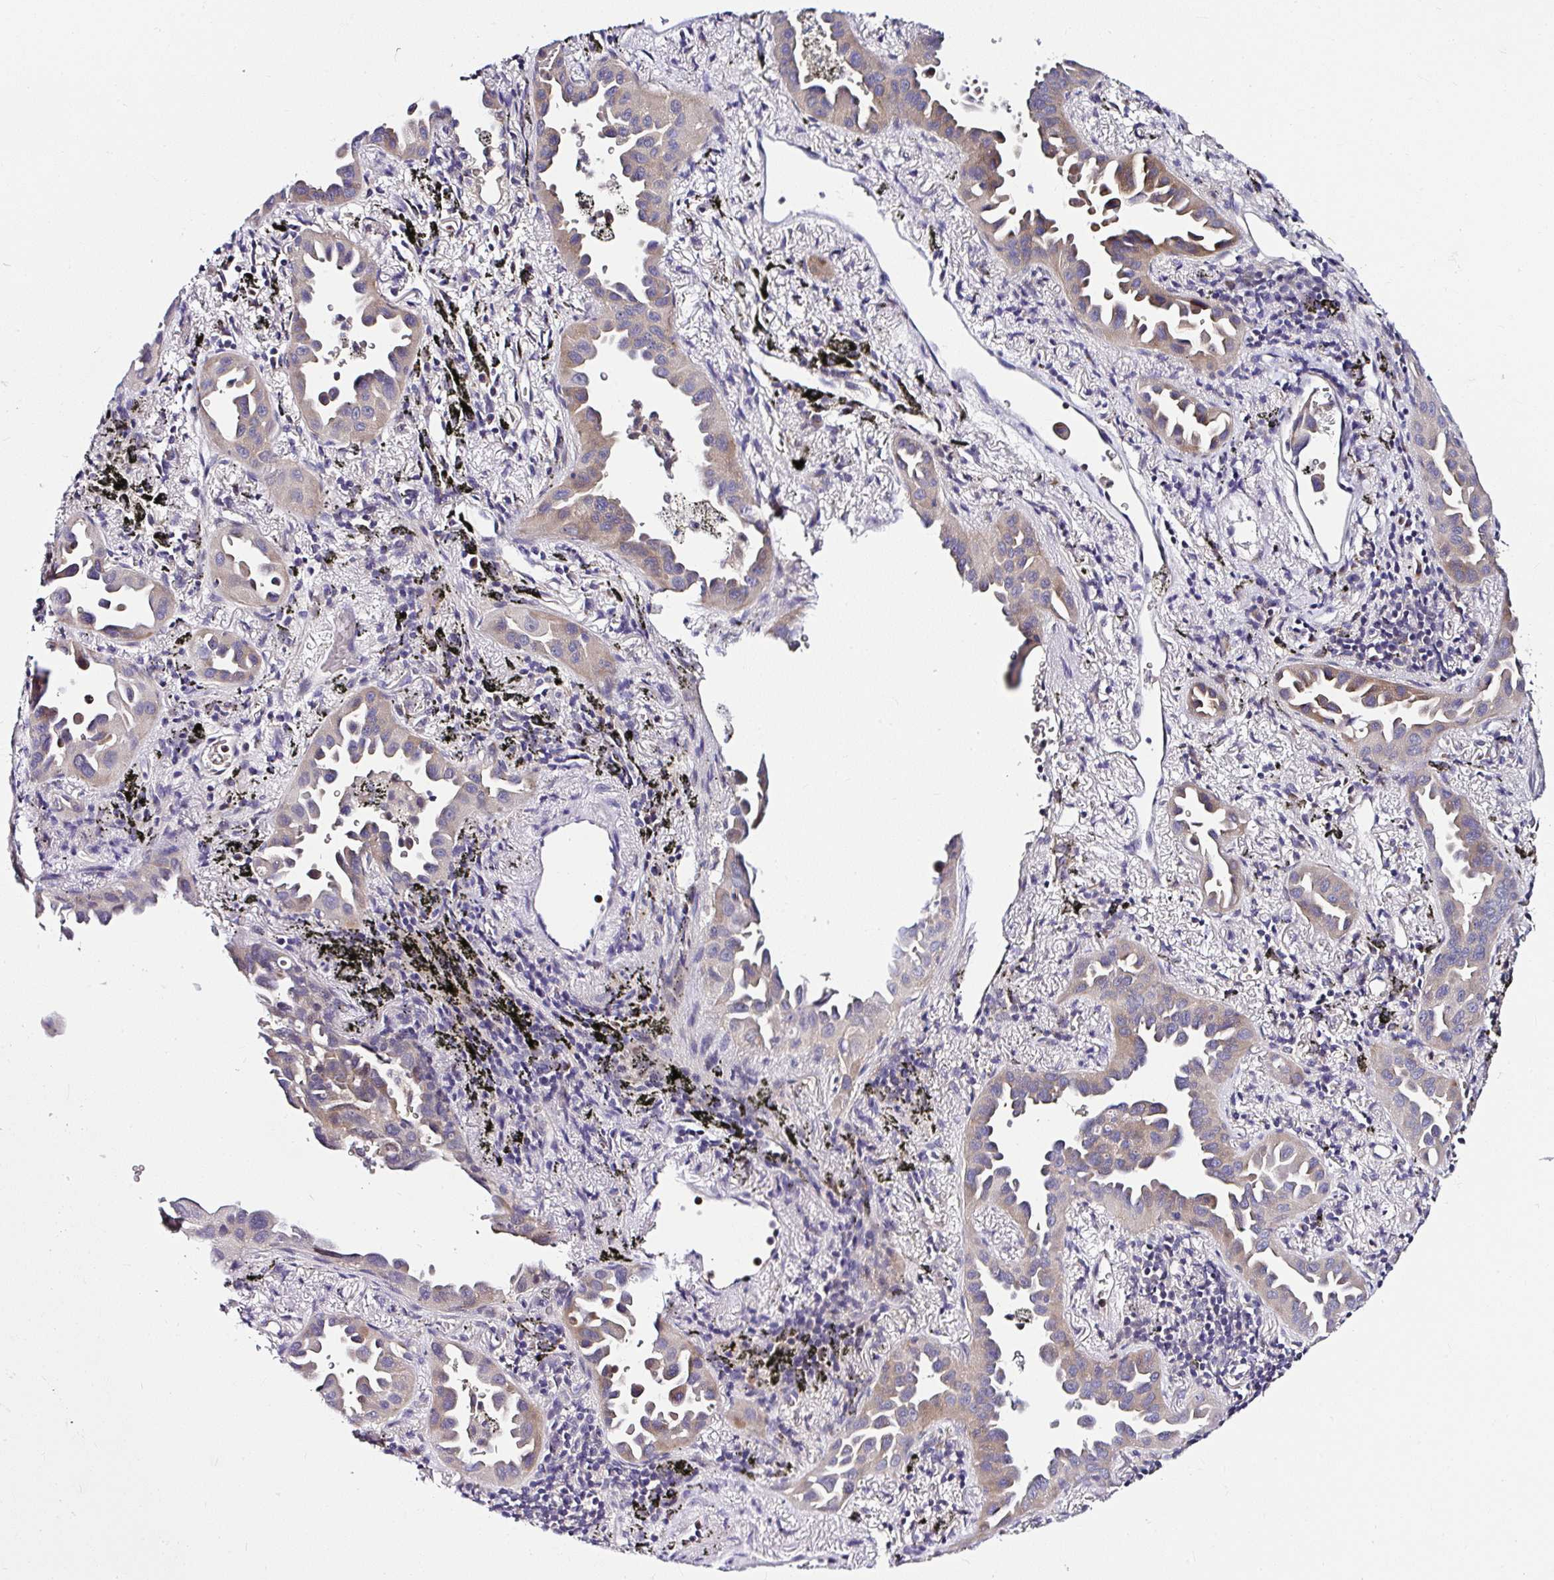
{"staining": {"intensity": "weak", "quantity": ">75%", "location": "cytoplasmic/membranous"}, "tissue": "lung cancer", "cell_type": "Tumor cells", "image_type": "cancer", "snomed": [{"axis": "morphology", "description": "Adenocarcinoma, NOS"}, {"axis": "topography", "description": "Lung"}], "caption": "Immunohistochemical staining of human adenocarcinoma (lung) exhibits weak cytoplasmic/membranous protein expression in about >75% of tumor cells.", "gene": "DEPDC5", "patient": {"sex": "male", "age": 68}}